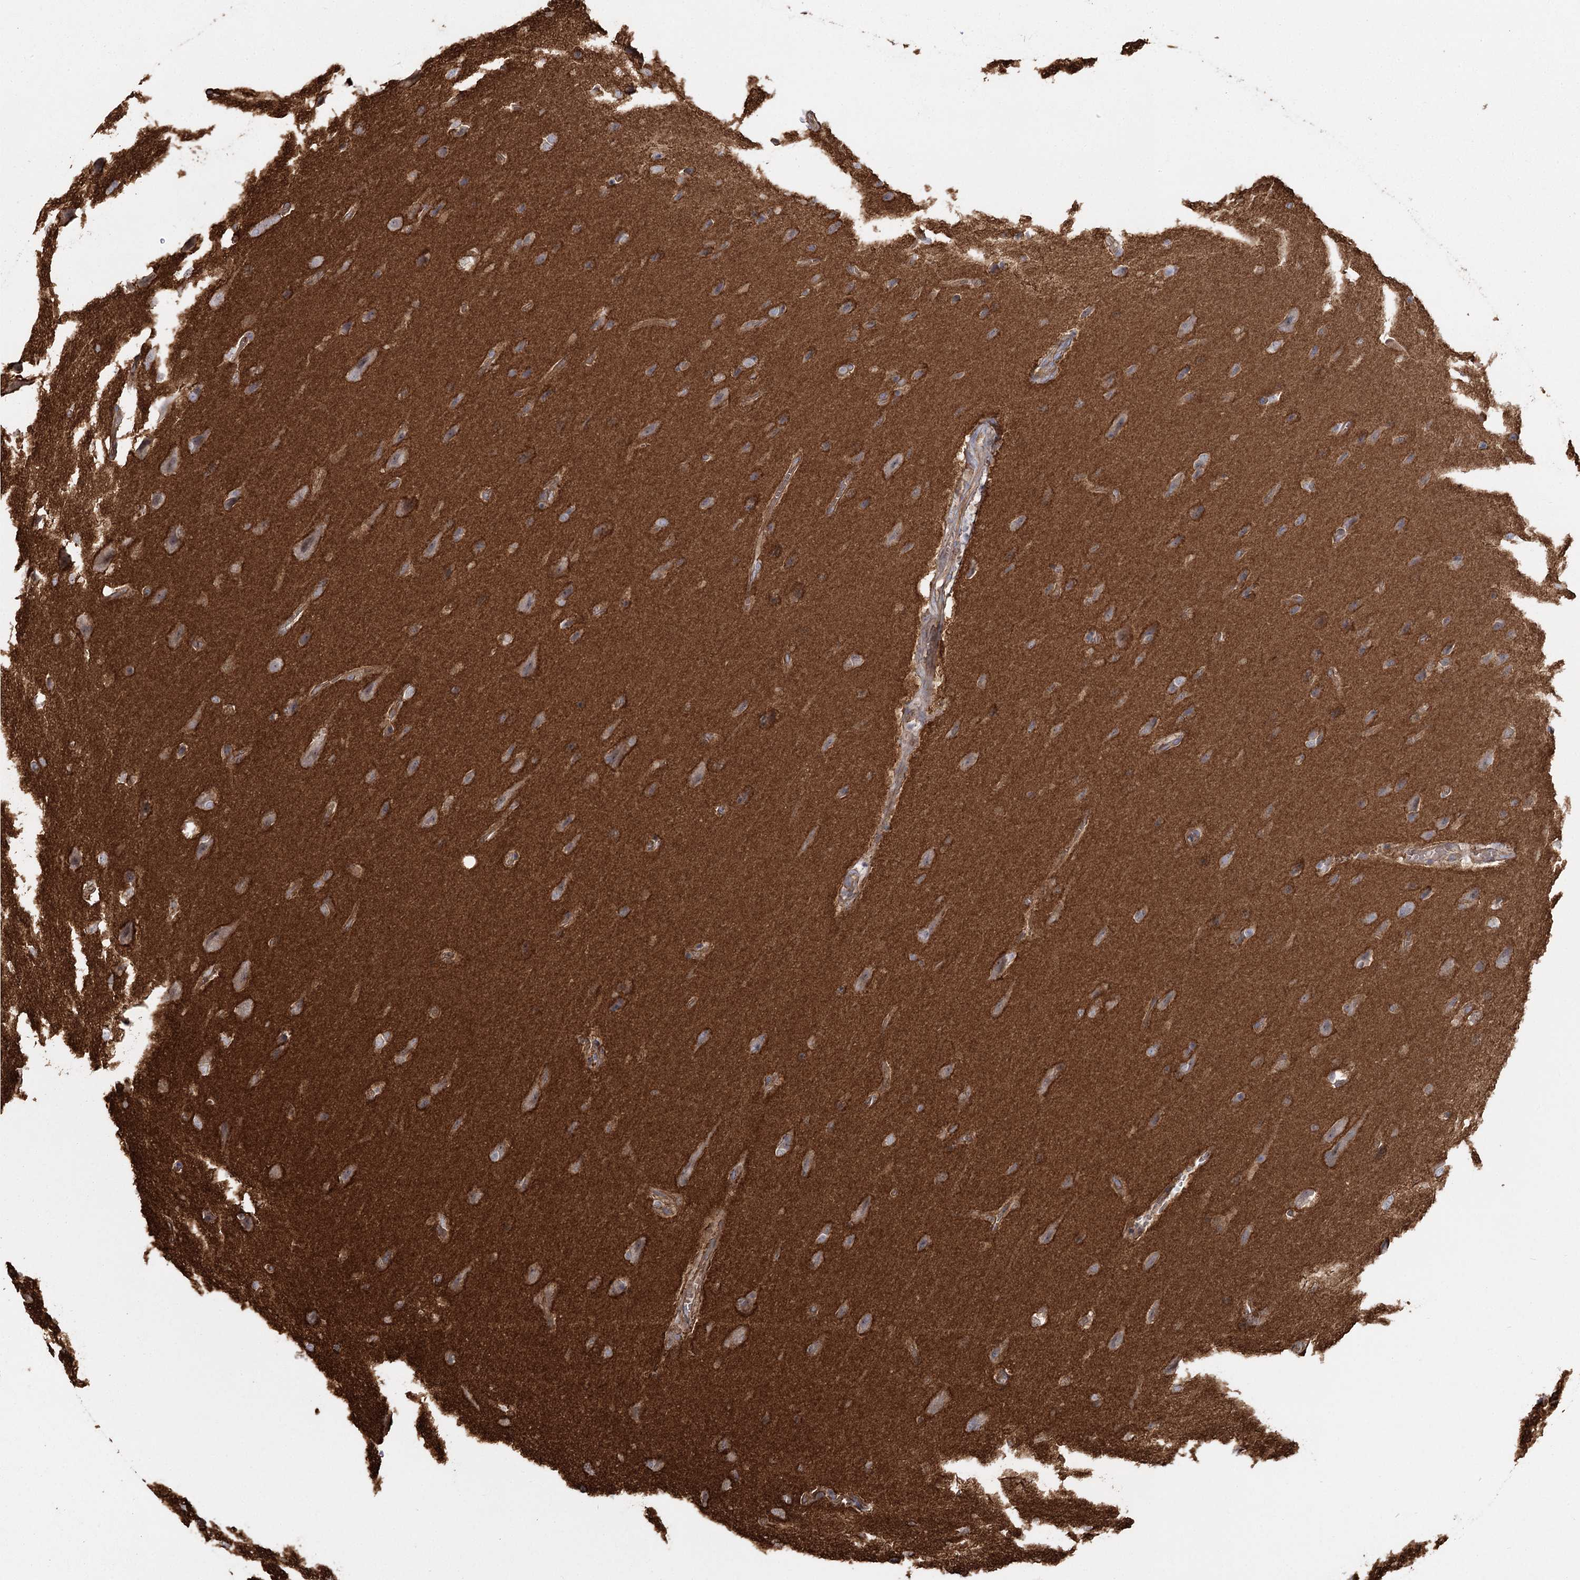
{"staining": {"intensity": "negative", "quantity": "none", "location": "none"}, "tissue": "glioma", "cell_type": "Tumor cells", "image_type": "cancer", "snomed": [{"axis": "morphology", "description": "Glioma, malignant, Low grade"}, {"axis": "topography", "description": "Brain"}], "caption": "Tumor cells show no significant staining in glioma.", "gene": "RPP14", "patient": {"sex": "female", "age": 37}}